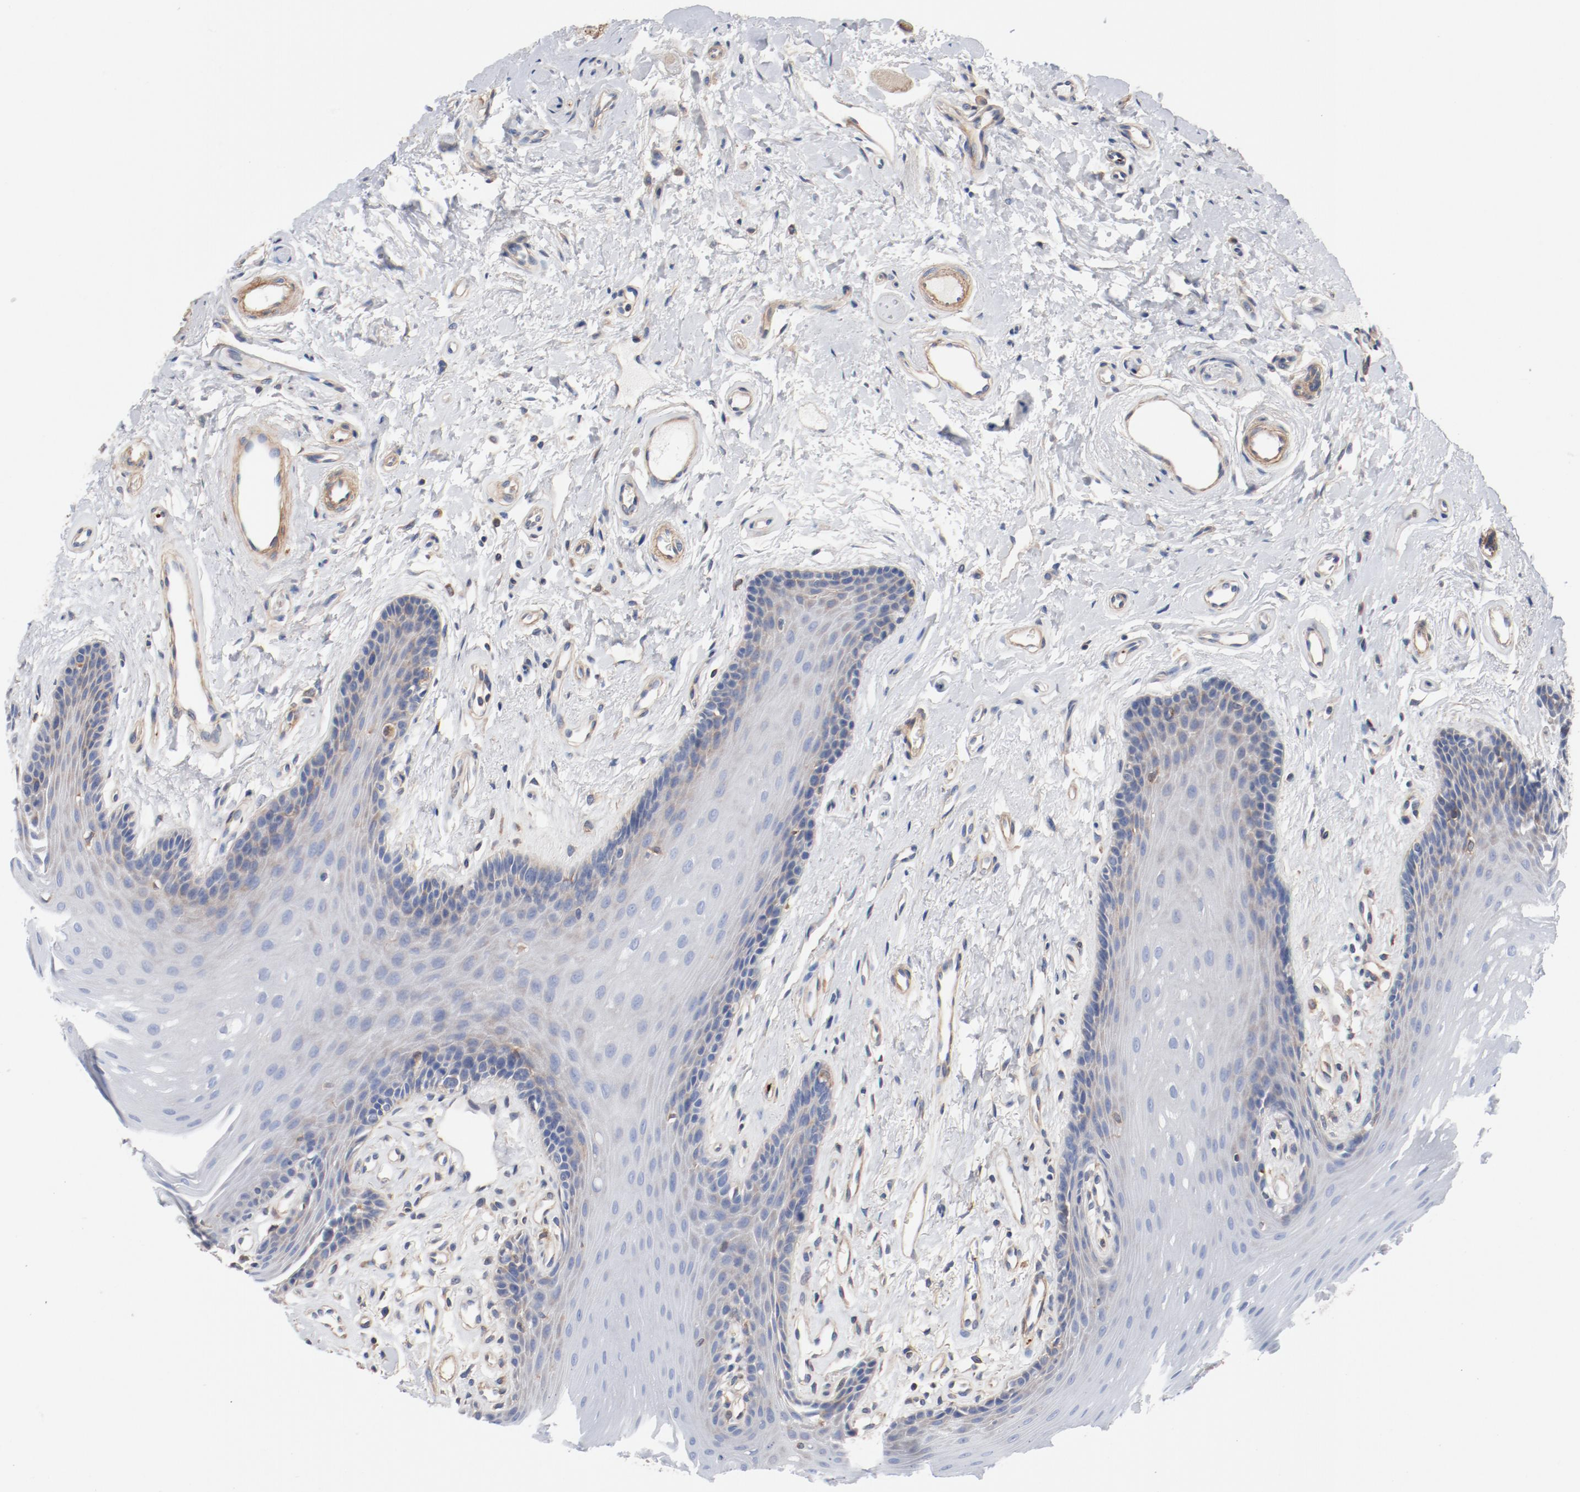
{"staining": {"intensity": "weak", "quantity": "<25%", "location": "cytoplasmic/membranous"}, "tissue": "oral mucosa", "cell_type": "Squamous epithelial cells", "image_type": "normal", "snomed": [{"axis": "morphology", "description": "Normal tissue, NOS"}, {"axis": "topography", "description": "Oral tissue"}], "caption": "Immunohistochemistry of benign human oral mucosa shows no expression in squamous epithelial cells.", "gene": "ILK", "patient": {"sex": "male", "age": 62}}